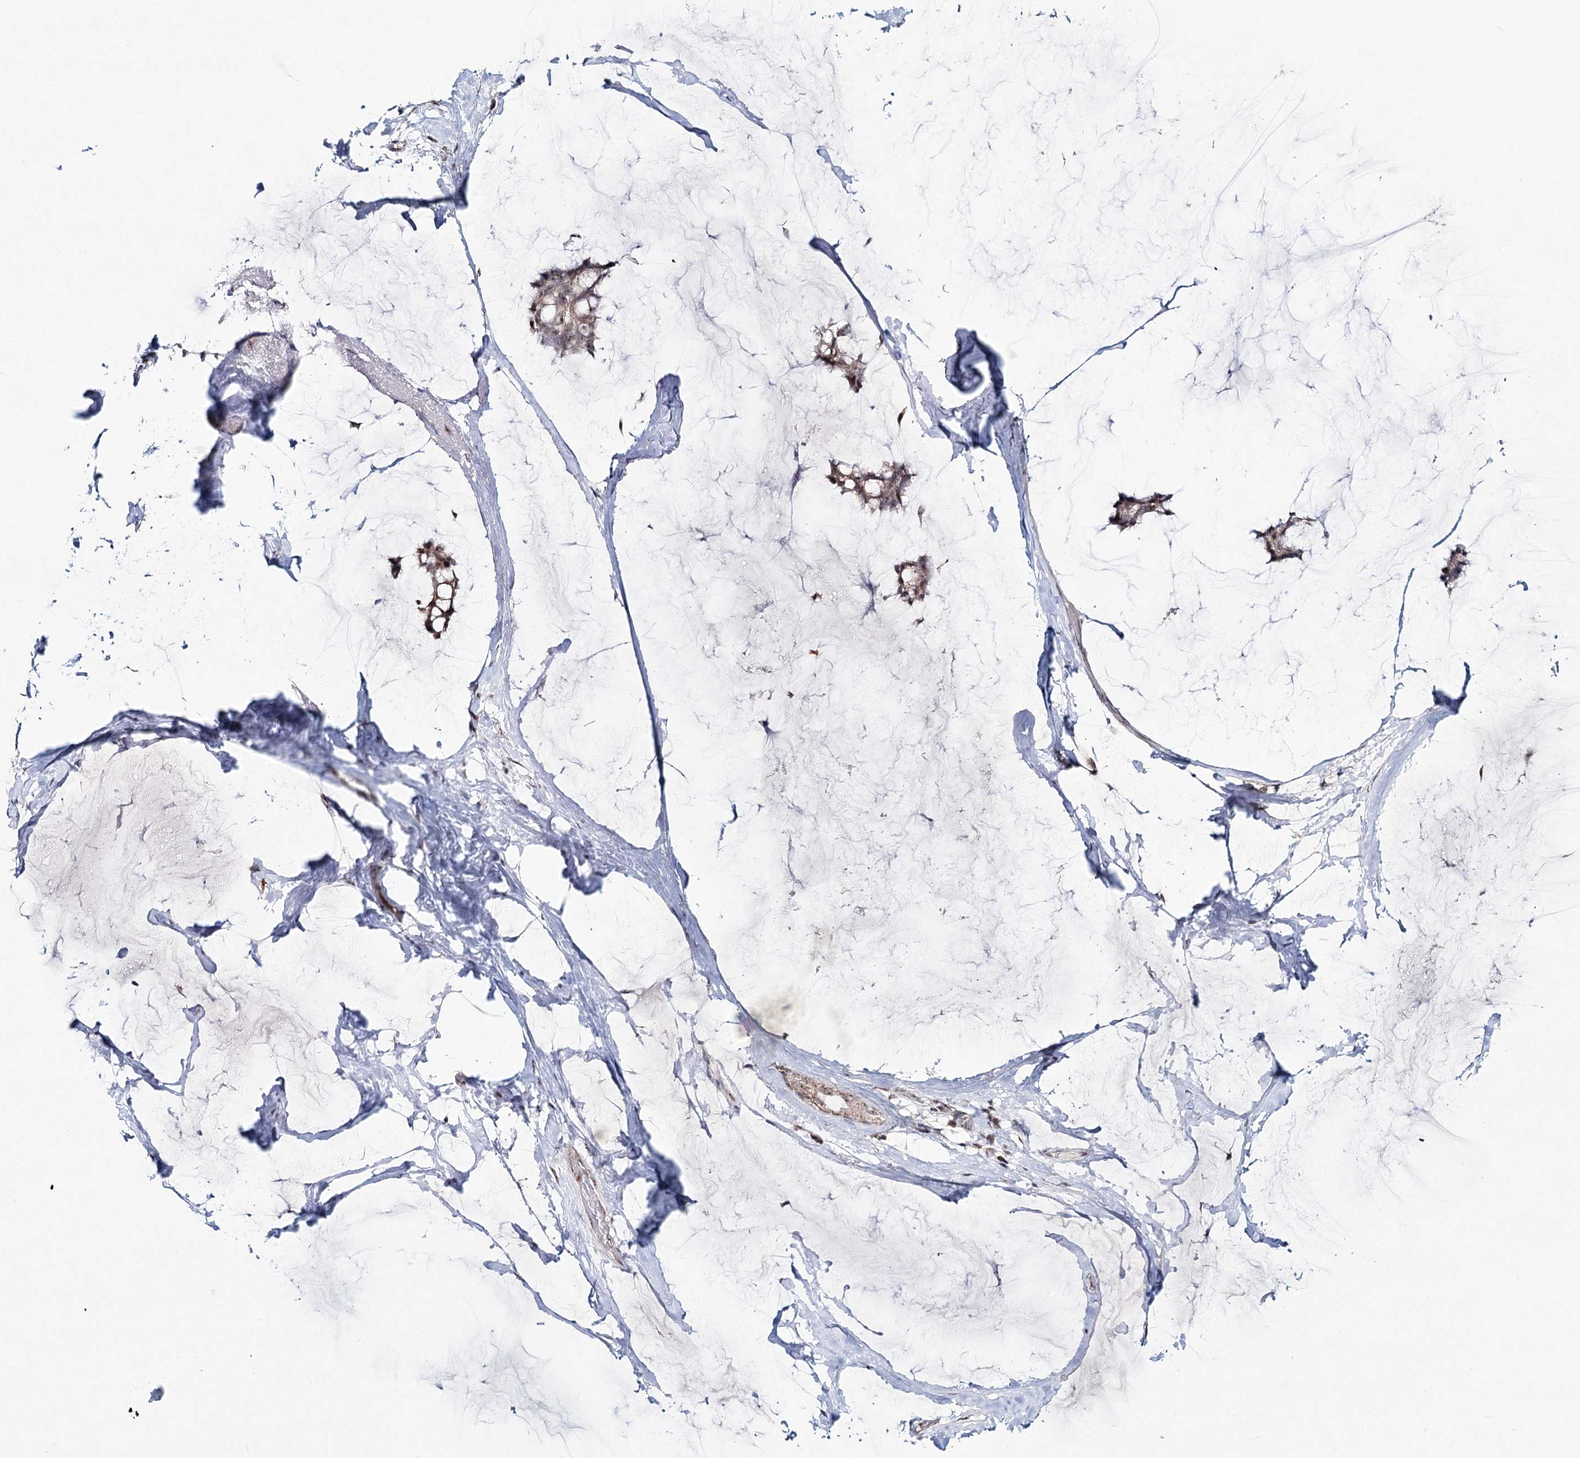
{"staining": {"intensity": "weak", "quantity": ">75%", "location": "cytoplasmic/membranous,nuclear"}, "tissue": "breast cancer", "cell_type": "Tumor cells", "image_type": "cancer", "snomed": [{"axis": "morphology", "description": "Duct carcinoma"}, {"axis": "topography", "description": "Breast"}], "caption": "Immunohistochemical staining of intraductal carcinoma (breast) exhibits low levels of weak cytoplasmic/membranous and nuclear protein staining in about >75% of tumor cells.", "gene": "ATAD1", "patient": {"sex": "female", "age": 93}}